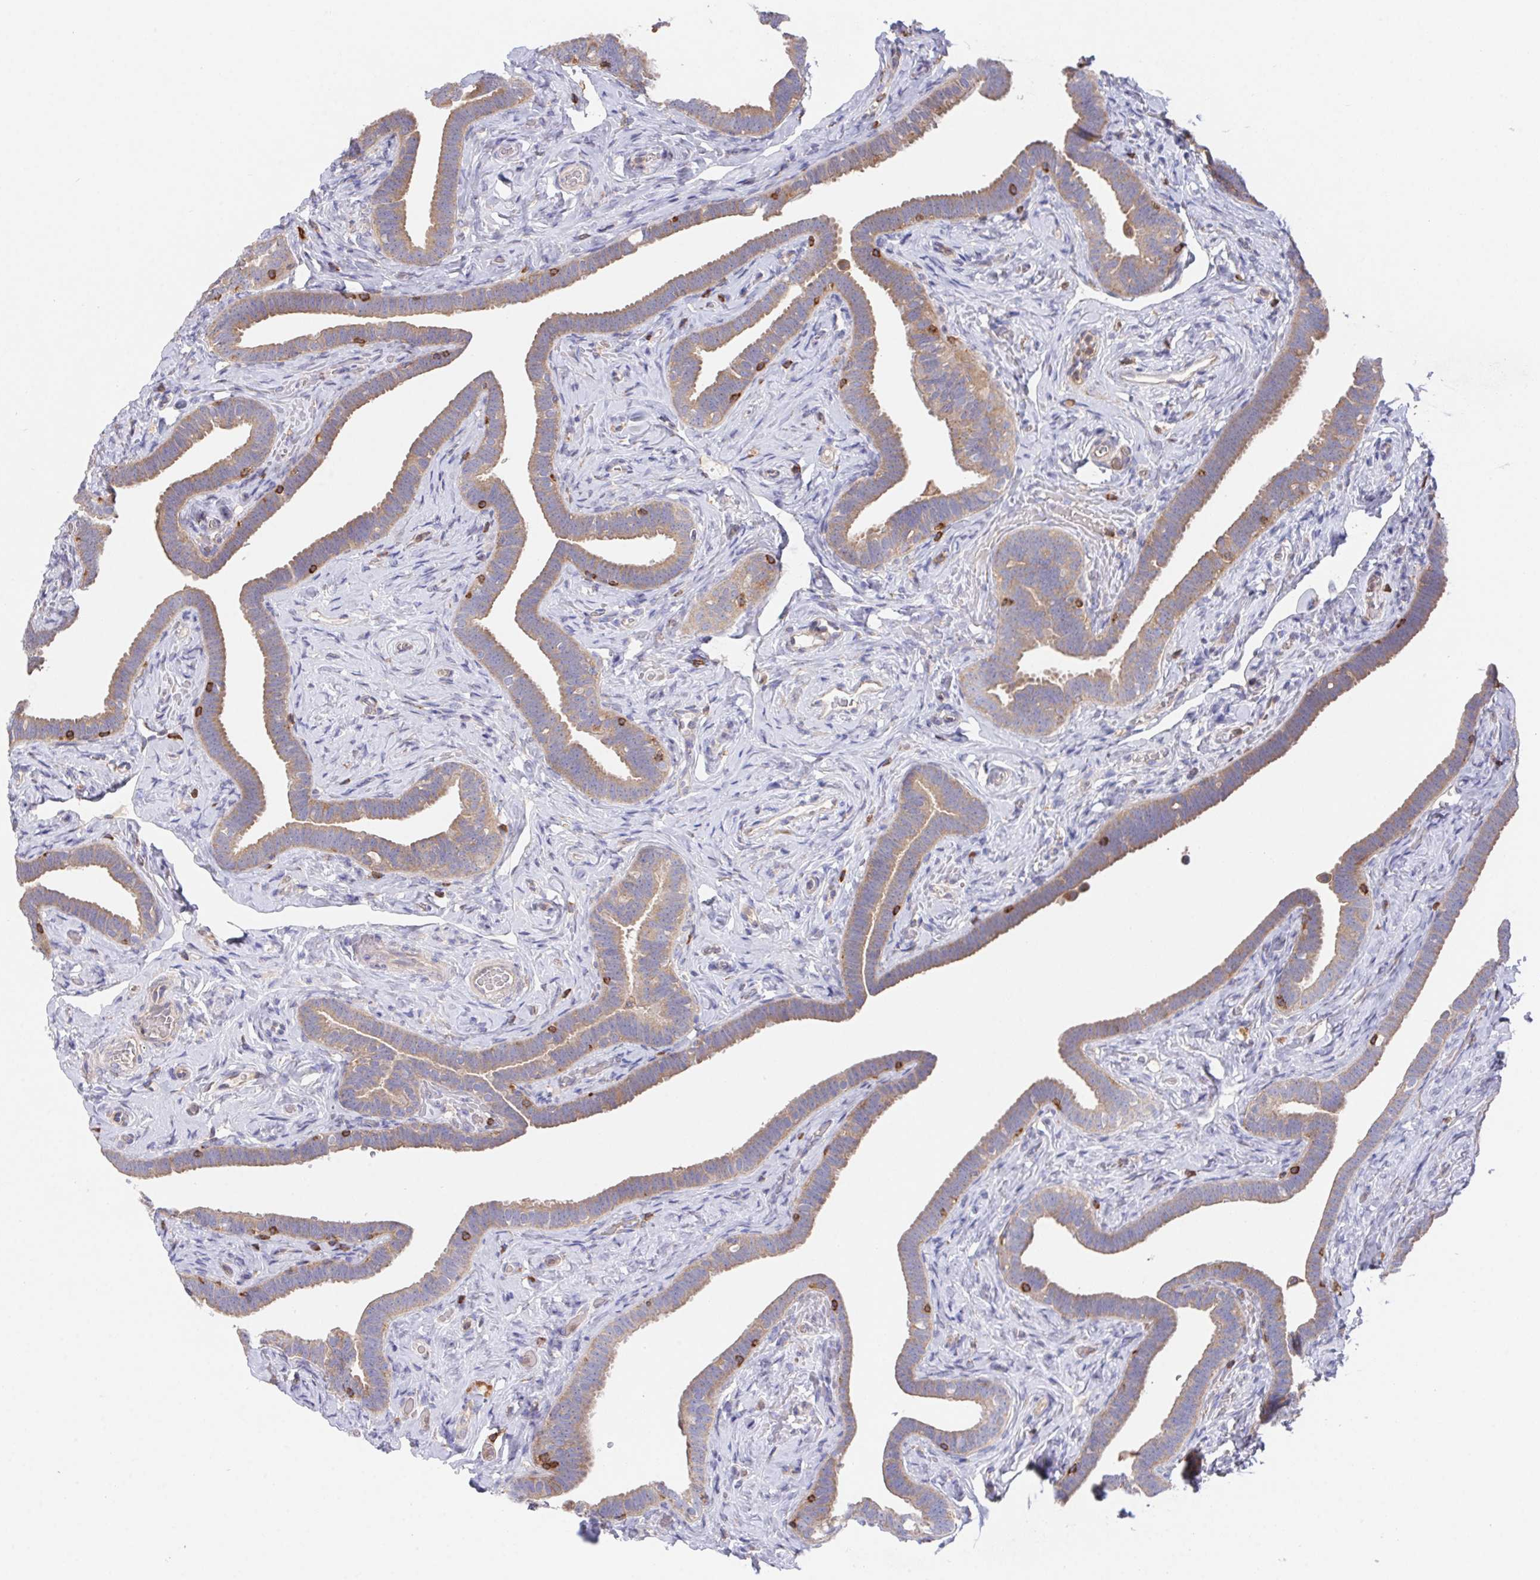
{"staining": {"intensity": "moderate", "quantity": "25%-75%", "location": "cytoplasmic/membranous"}, "tissue": "fallopian tube", "cell_type": "Glandular cells", "image_type": "normal", "snomed": [{"axis": "morphology", "description": "Normal tissue, NOS"}, {"axis": "topography", "description": "Fallopian tube"}], "caption": "Brown immunohistochemical staining in unremarkable fallopian tube demonstrates moderate cytoplasmic/membranous positivity in approximately 25%-75% of glandular cells. (brown staining indicates protein expression, while blue staining denotes nuclei).", "gene": "FAM241A", "patient": {"sex": "female", "age": 69}}